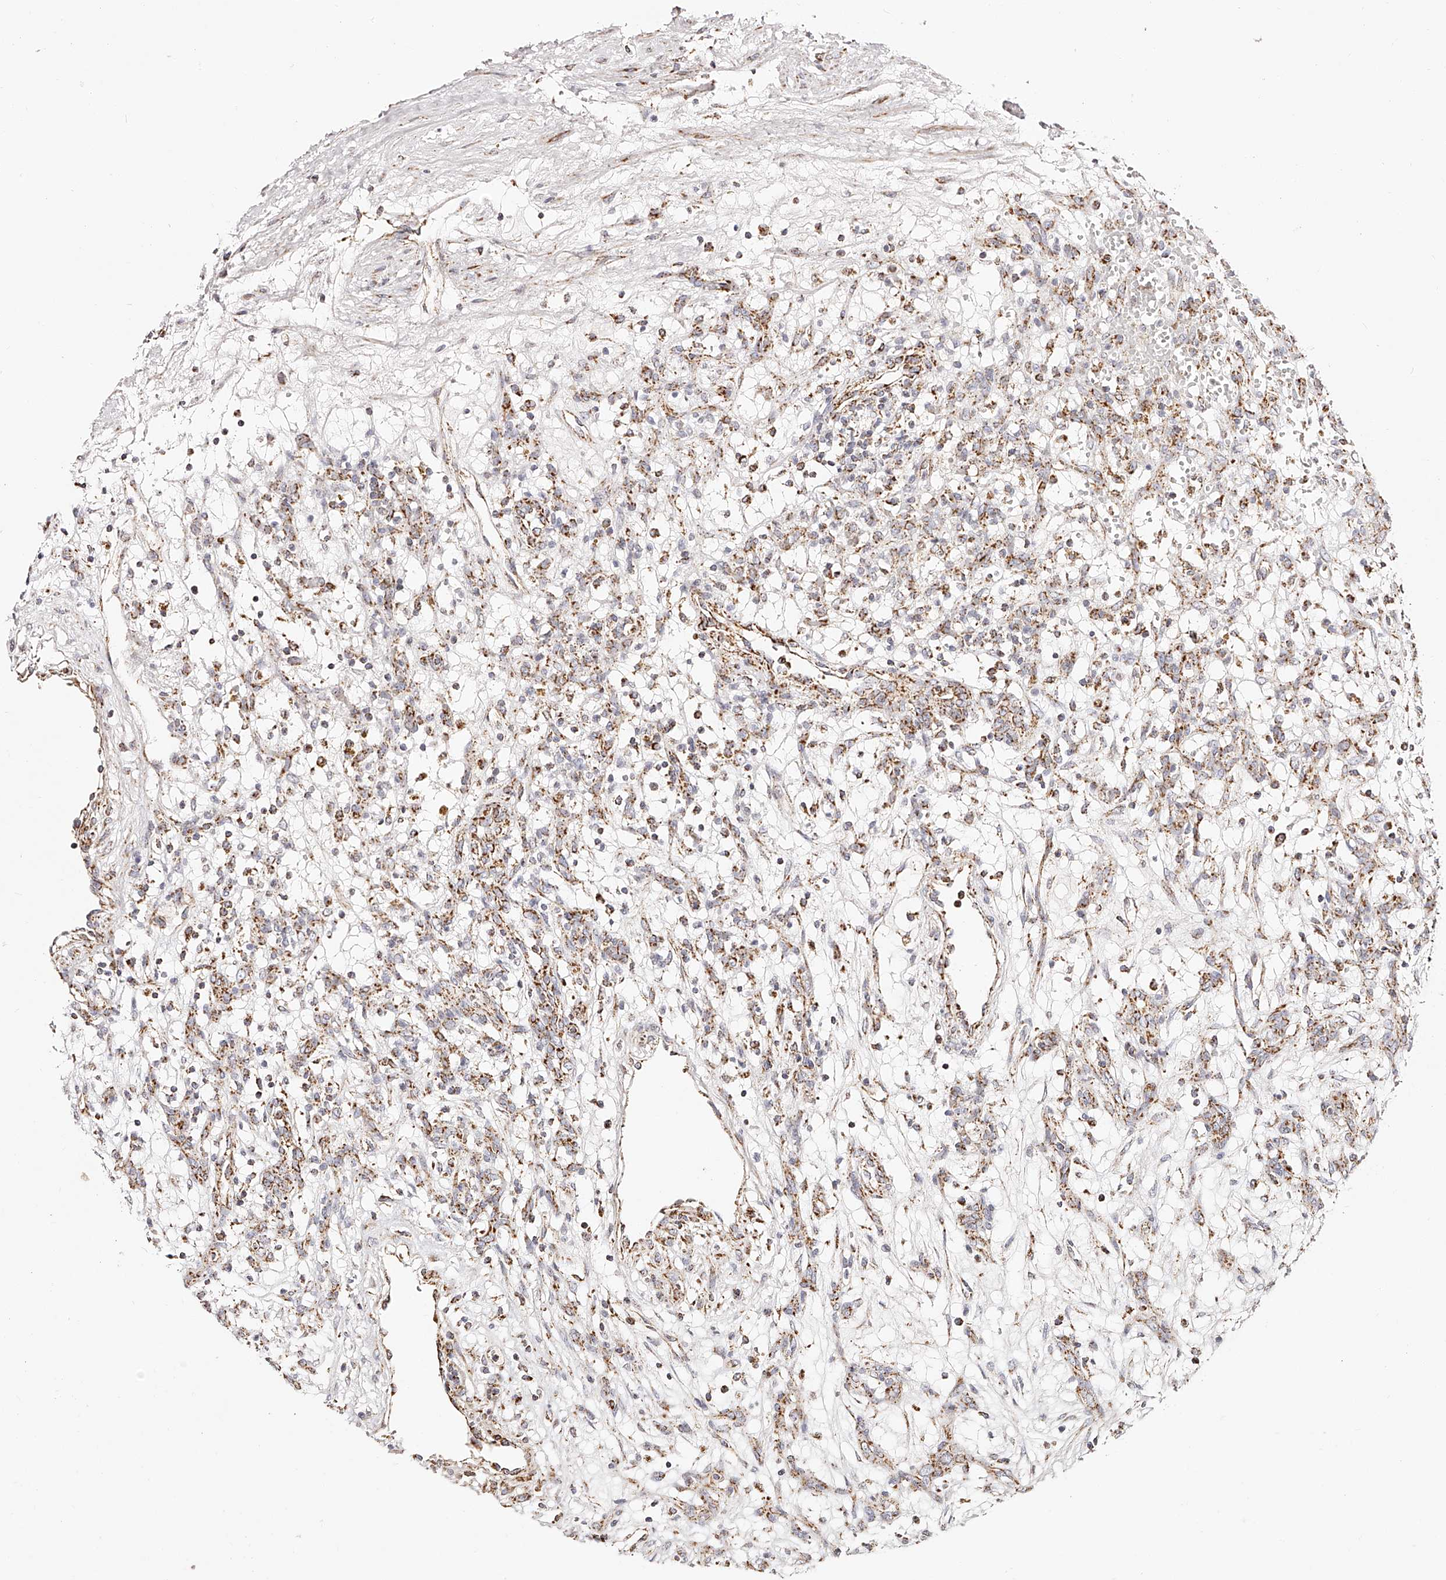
{"staining": {"intensity": "moderate", "quantity": "25%-75%", "location": "cytoplasmic/membranous"}, "tissue": "renal cancer", "cell_type": "Tumor cells", "image_type": "cancer", "snomed": [{"axis": "morphology", "description": "Adenocarcinoma, NOS"}, {"axis": "topography", "description": "Kidney"}], "caption": "An image of human renal cancer (adenocarcinoma) stained for a protein shows moderate cytoplasmic/membranous brown staining in tumor cells.", "gene": "NDUFV3", "patient": {"sex": "female", "age": 57}}